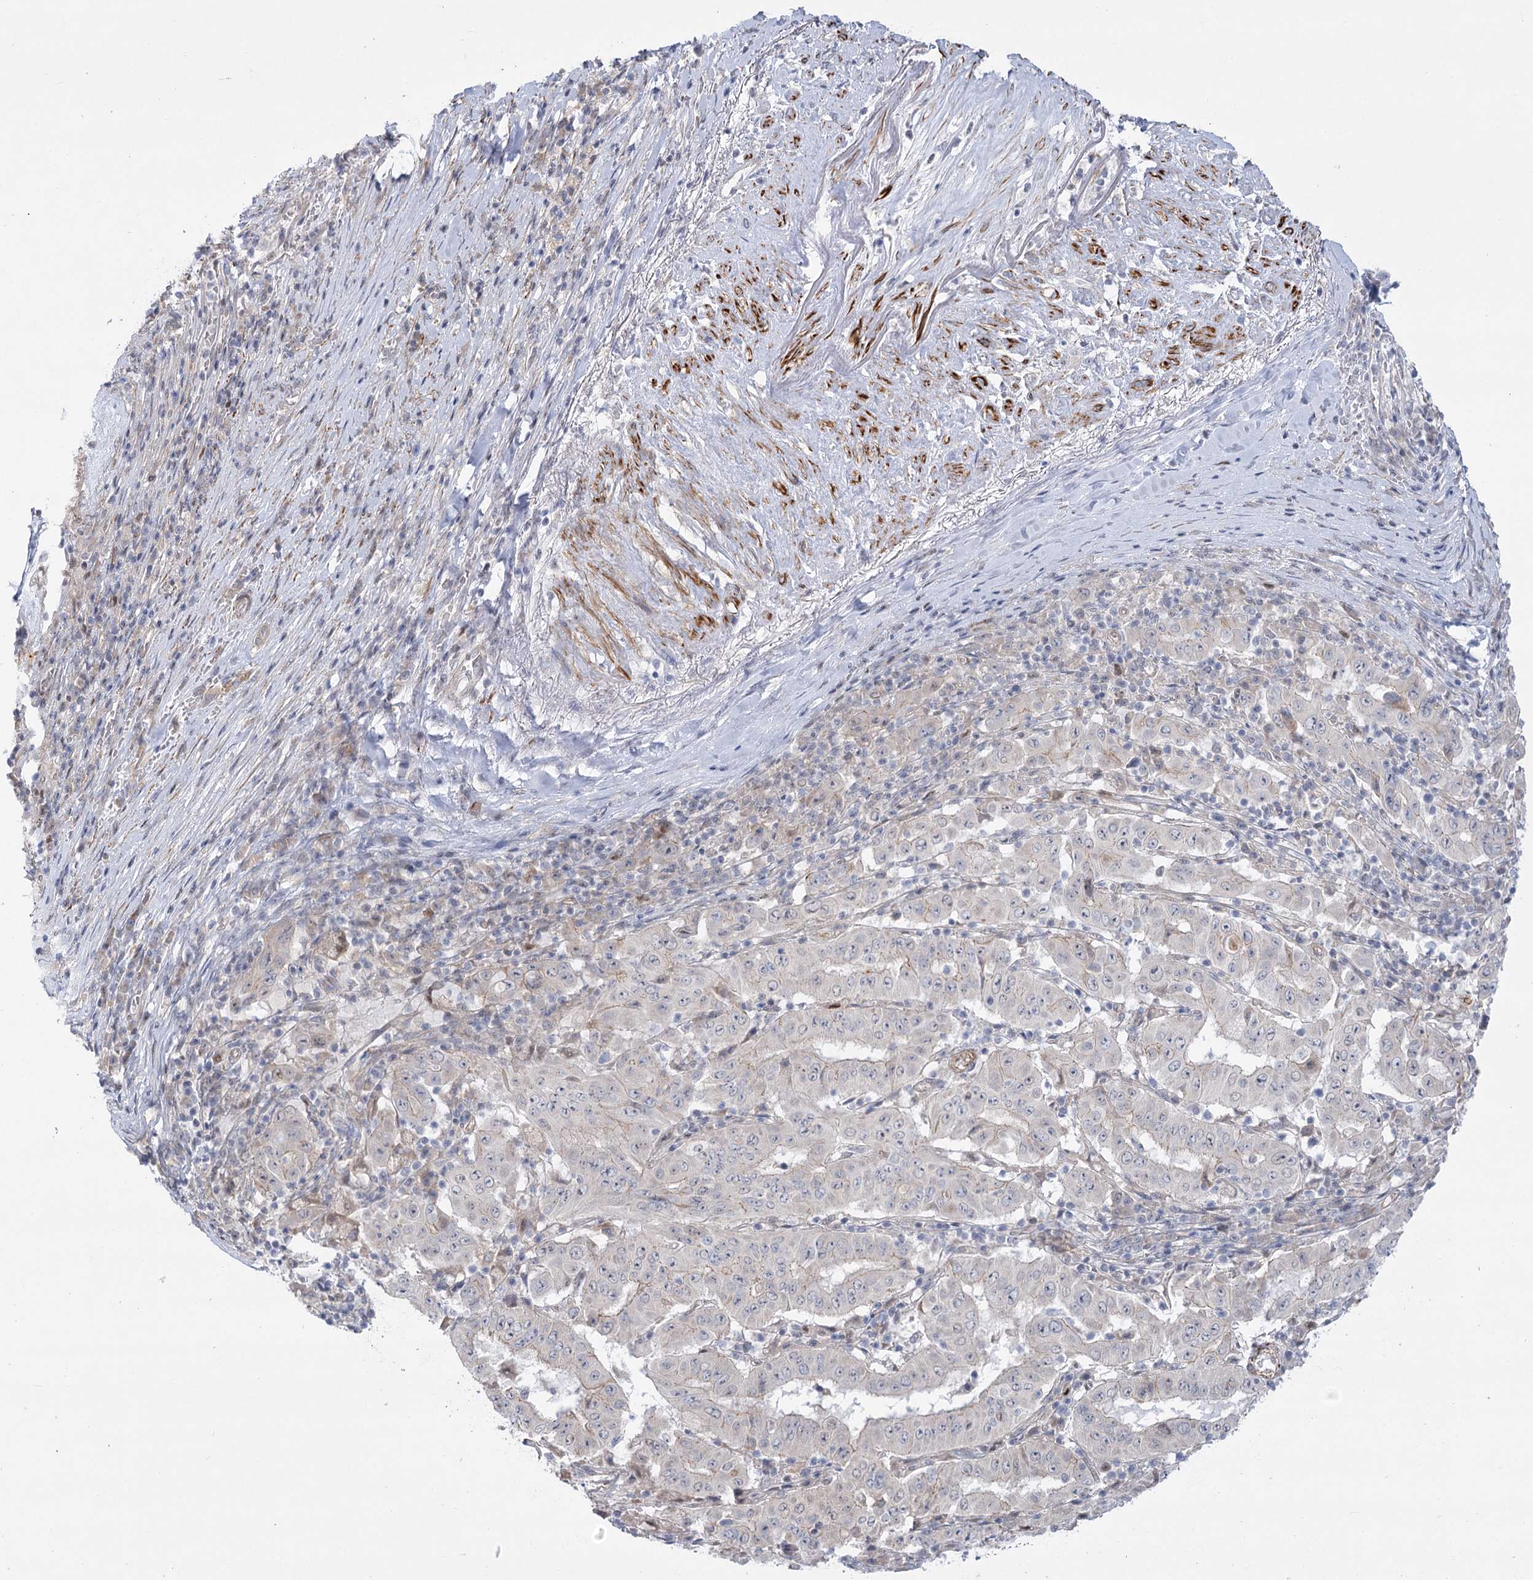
{"staining": {"intensity": "negative", "quantity": "none", "location": "none"}, "tissue": "pancreatic cancer", "cell_type": "Tumor cells", "image_type": "cancer", "snomed": [{"axis": "morphology", "description": "Adenocarcinoma, NOS"}, {"axis": "topography", "description": "Pancreas"}], "caption": "Immunohistochemistry (IHC) histopathology image of neoplastic tissue: human adenocarcinoma (pancreatic) stained with DAB exhibits no significant protein staining in tumor cells.", "gene": "ARSI", "patient": {"sex": "male", "age": 63}}